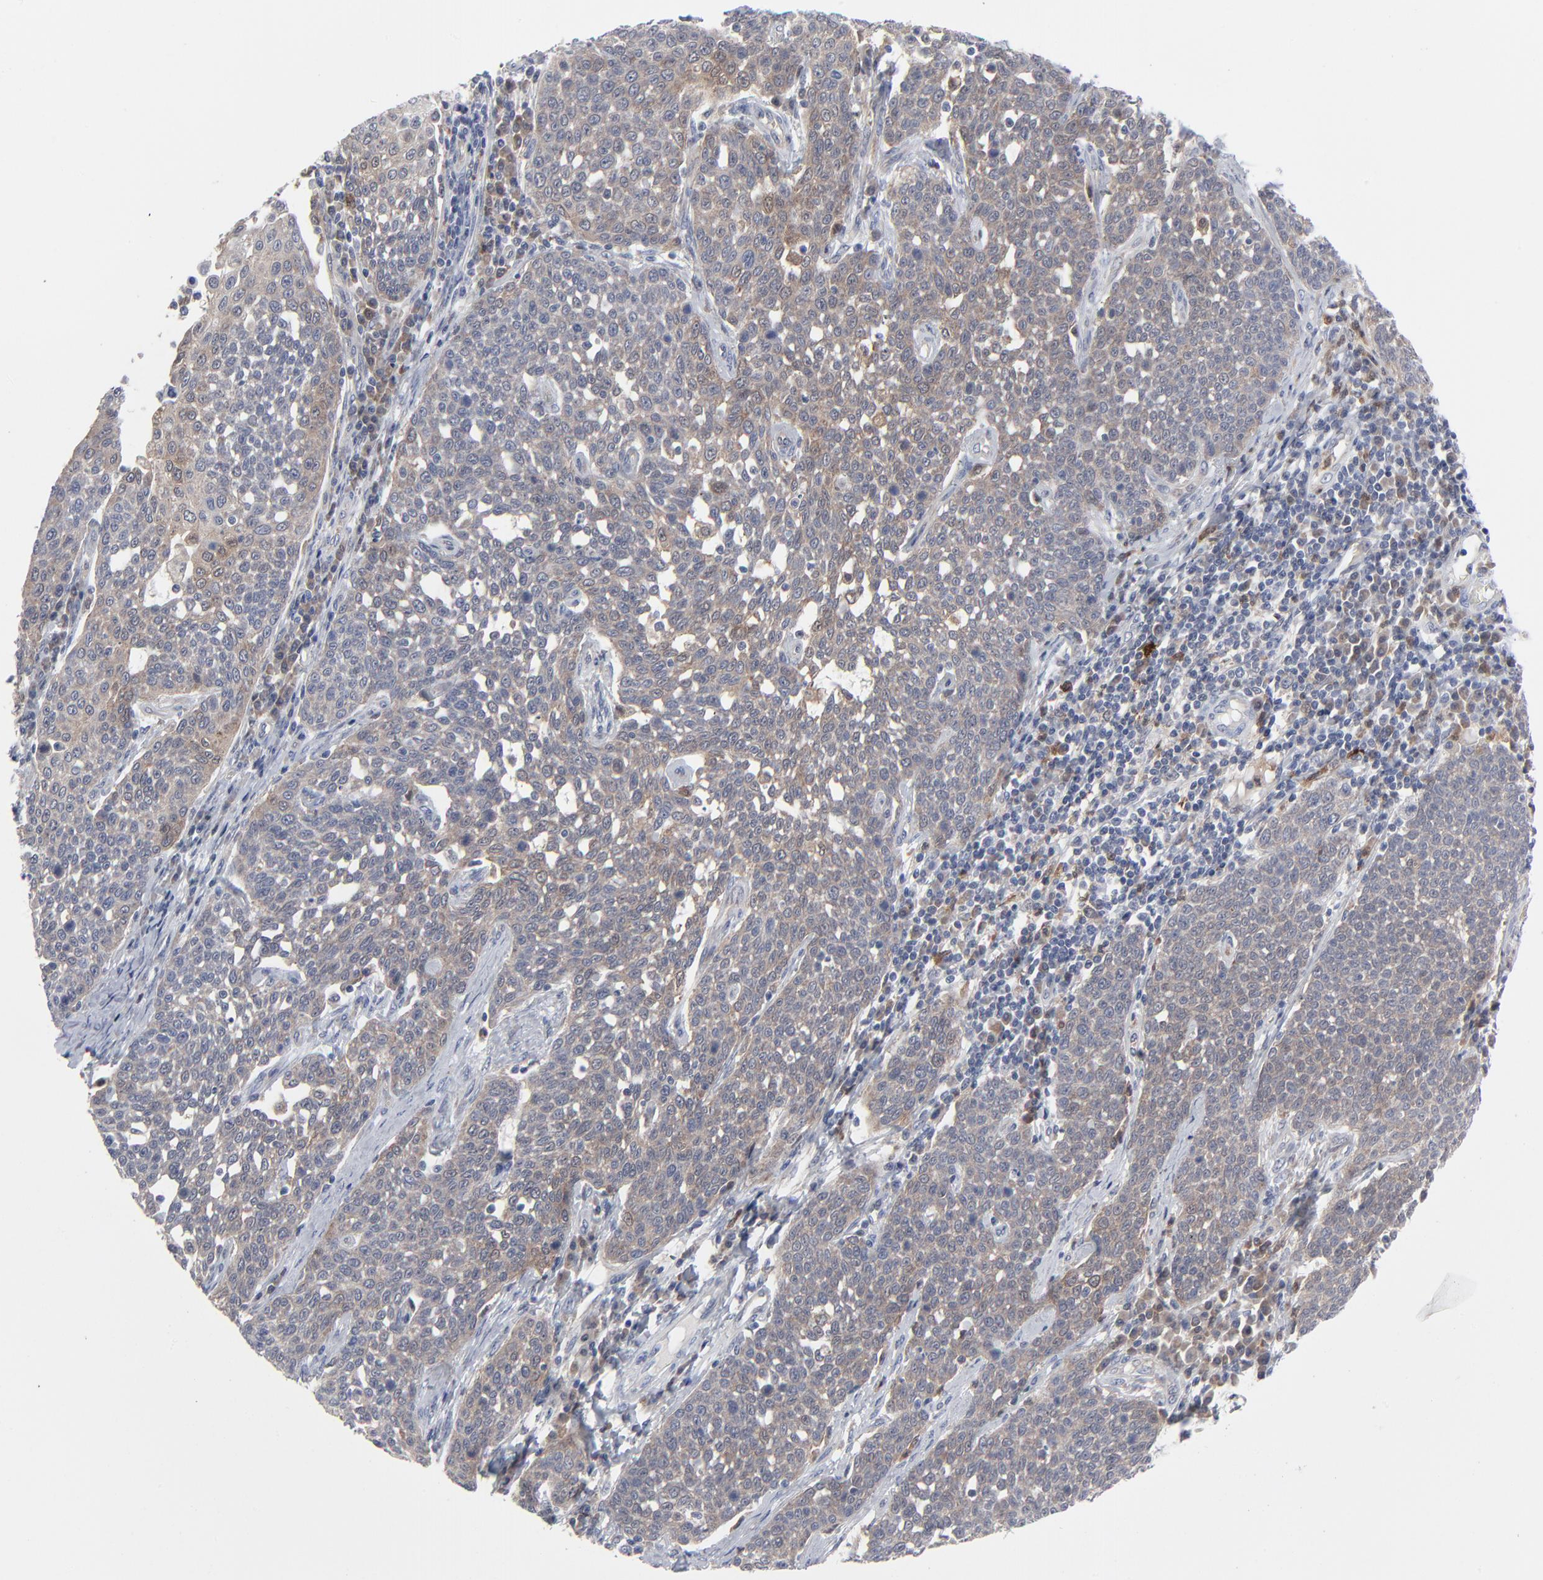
{"staining": {"intensity": "weak", "quantity": "25%-75%", "location": "cytoplasmic/membranous"}, "tissue": "cervical cancer", "cell_type": "Tumor cells", "image_type": "cancer", "snomed": [{"axis": "morphology", "description": "Squamous cell carcinoma, NOS"}, {"axis": "topography", "description": "Cervix"}], "caption": "Protein staining by IHC exhibits weak cytoplasmic/membranous staining in approximately 25%-75% of tumor cells in cervical cancer.", "gene": "BID", "patient": {"sex": "female", "age": 34}}